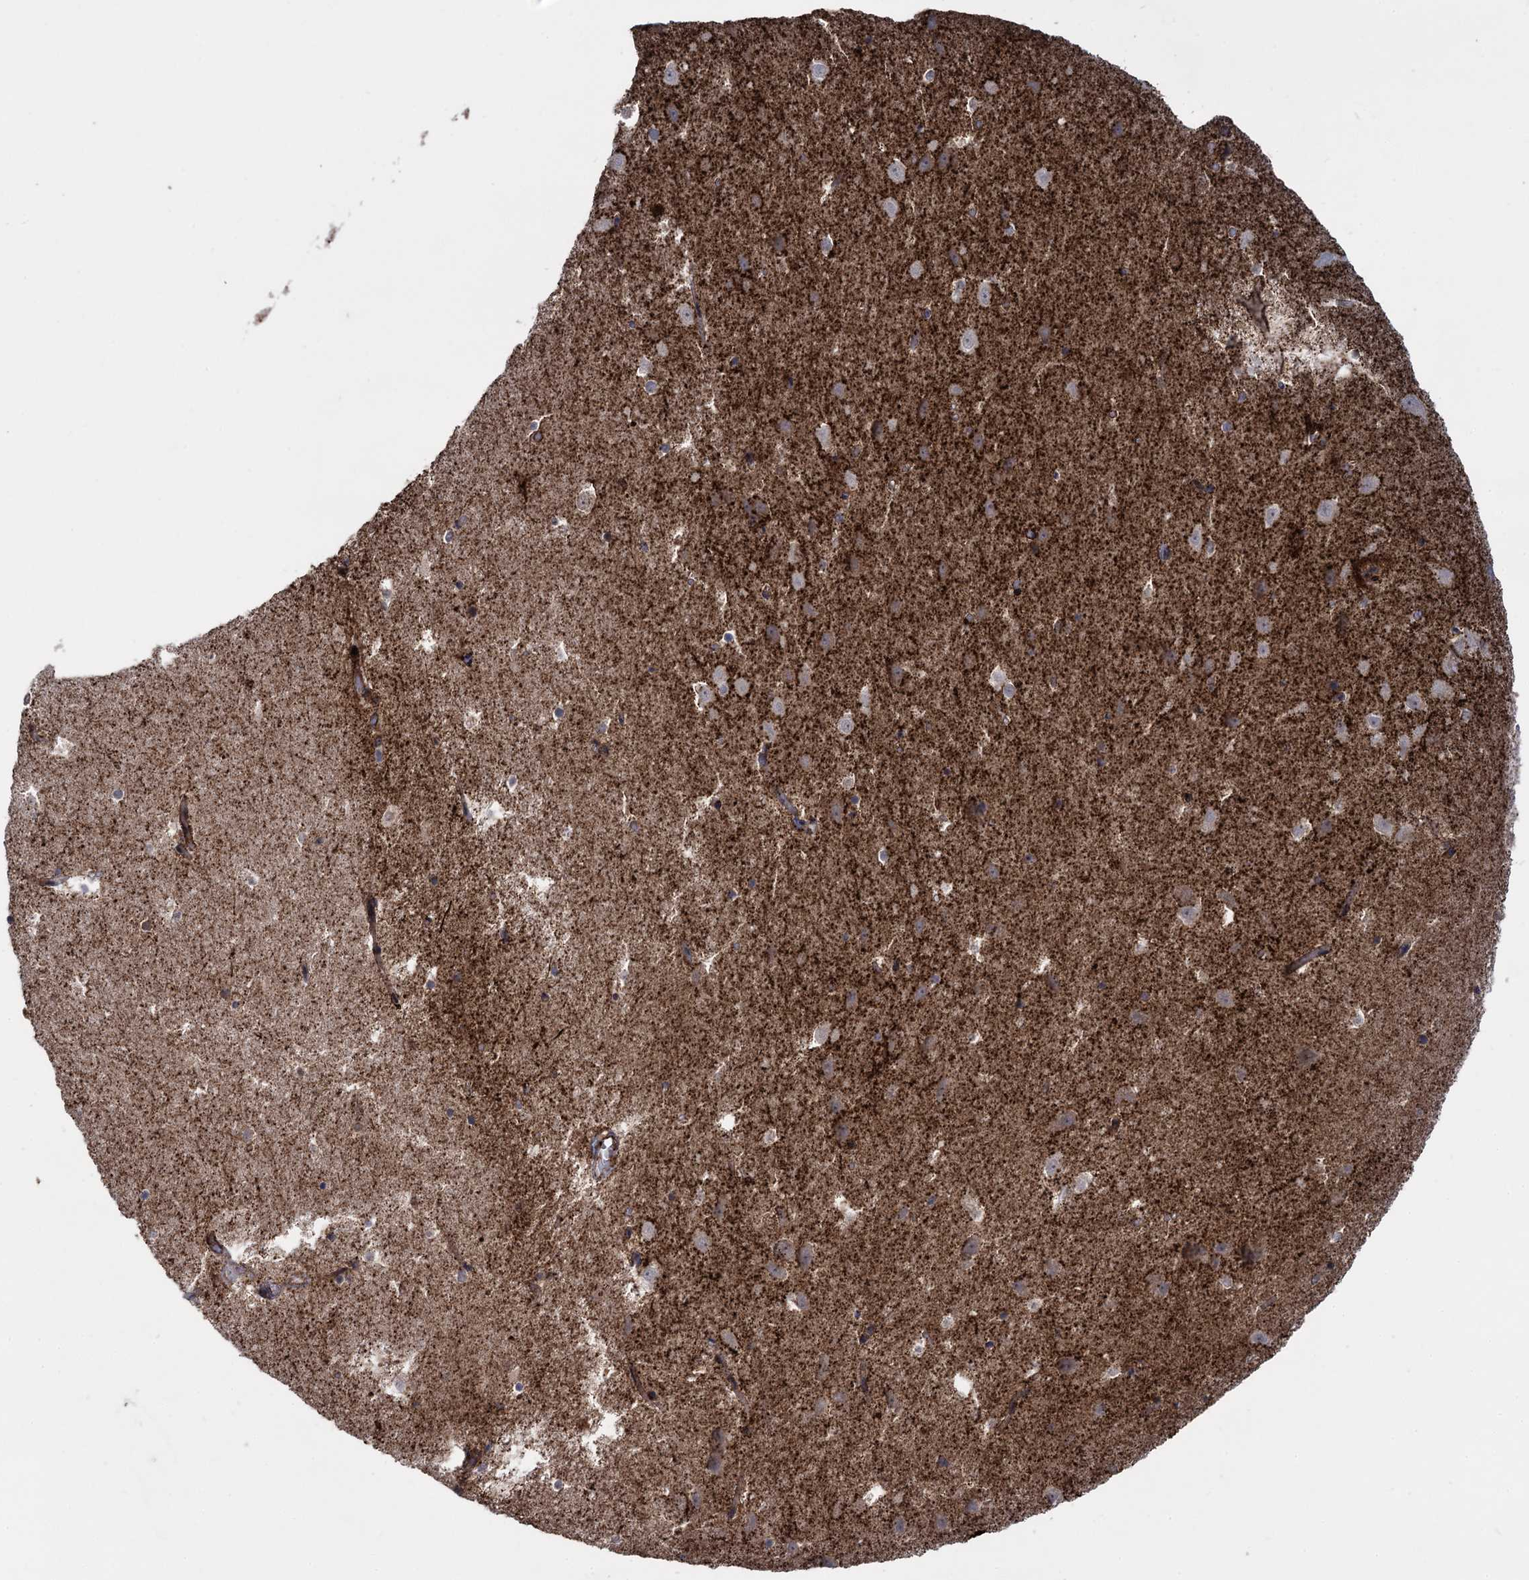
{"staining": {"intensity": "moderate", "quantity": ">75%", "location": "cytoplasmic/membranous"}, "tissue": "hippocampus", "cell_type": "Glial cells", "image_type": "normal", "snomed": [{"axis": "morphology", "description": "Normal tissue, NOS"}, {"axis": "topography", "description": "Hippocampus"}], "caption": "The micrograph reveals immunohistochemical staining of normal hippocampus. There is moderate cytoplasmic/membranous staining is present in about >75% of glial cells. The protein of interest is stained brown, and the nuclei are stained in blue (DAB (3,3'-diaminobenzidine) IHC with brightfield microscopy, high magnification).", "gene": "SNCG", "patient": {"sex": "female", "age": 52}}